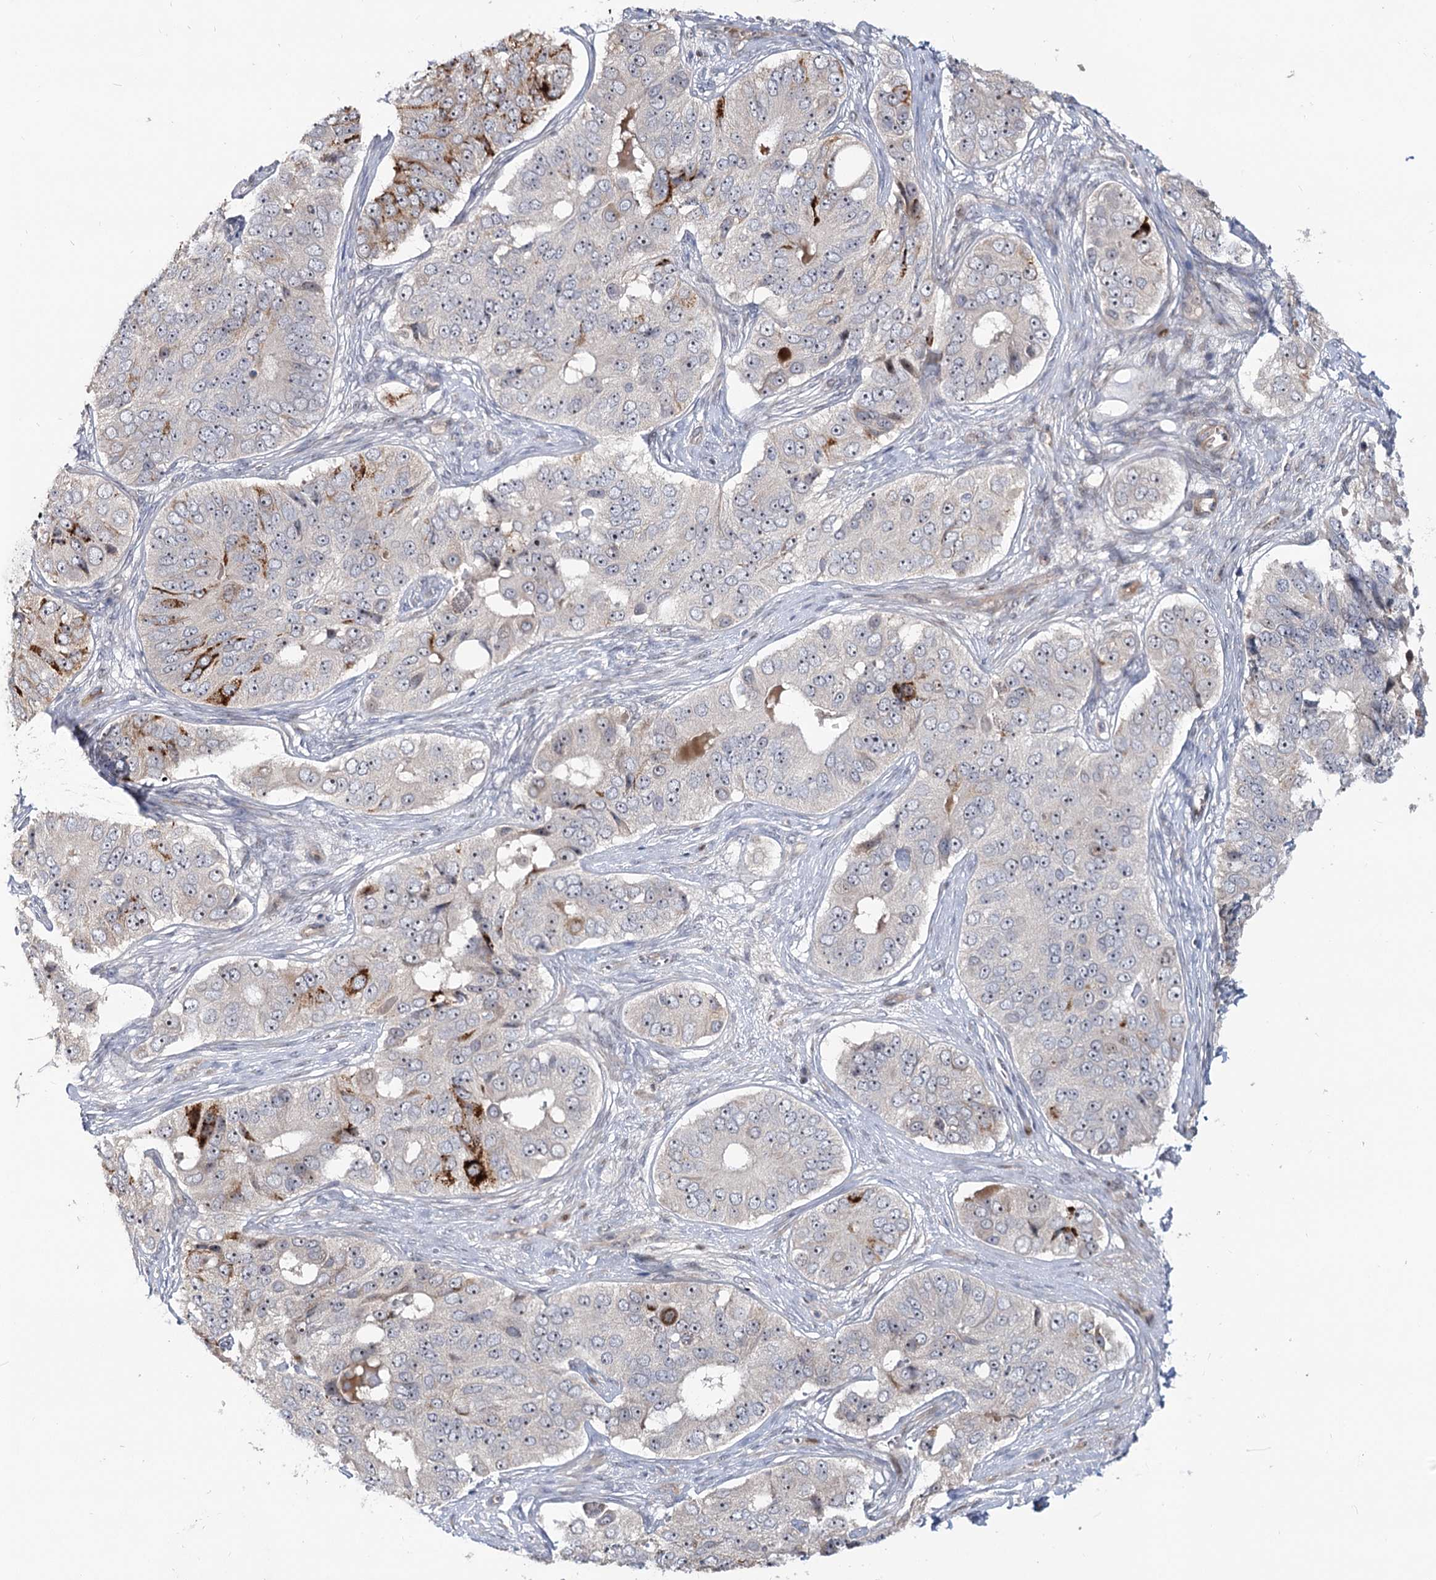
{"staining": {"intensity": "moderate", "quantity": "<25%", "location": "cytoplasmic/membranous"}, "tissue": "ovarian cancer", "cell_type": "Tumor cells", "image_type": "cancer", "snomed": [{"axis": "morphology", "description": "Carcinoma, endometroid"}, {"axis": "topography", "description": "Ovary"}], "caption": "Protein staining shows moderate cytoplasmic/membranous expression in approximately <25% of tumor cells in ovarian cancer (endometroid carcinoma).", "gene": "PIK3C2A", "patient": {"sex": "female", "age": 51}}